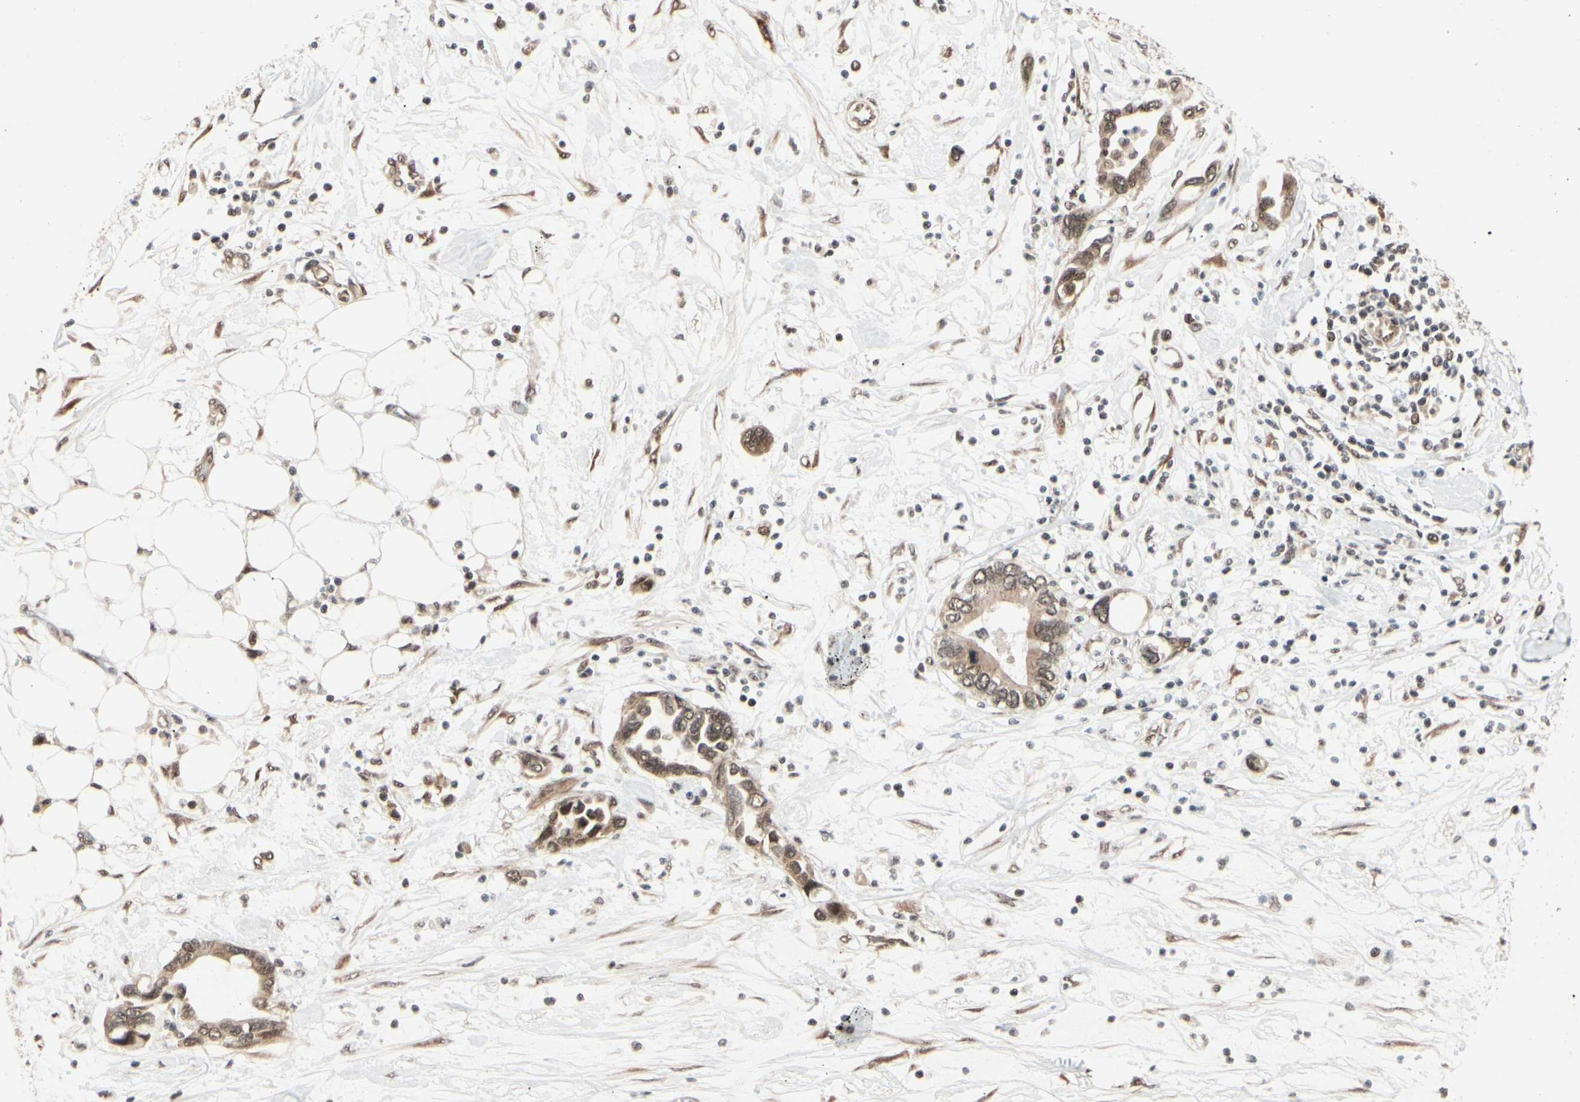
{"staining": {"intensity": "moderate", "quantity": ">75%", "location": "cytoplasmic/membranous,nuclear"}, "tissue": "pancreatic cancer", "cell_type": "Tumor cells", "image_type": "cancer", "snomed": [{"axis": "morphology", "description": "Adenocarcinoma, NOS"}, {"axis": "topography", "description": "Pancreas"}], "caption": "Pancreatic adenocarcinoma stained with IHC demonstrates moderate cytoplasmic/membranous and nuclear positivity in approximately >75% of tumor cells.", "gene": "BRMS1", "patient": {"sex": "female", "age": 57}}